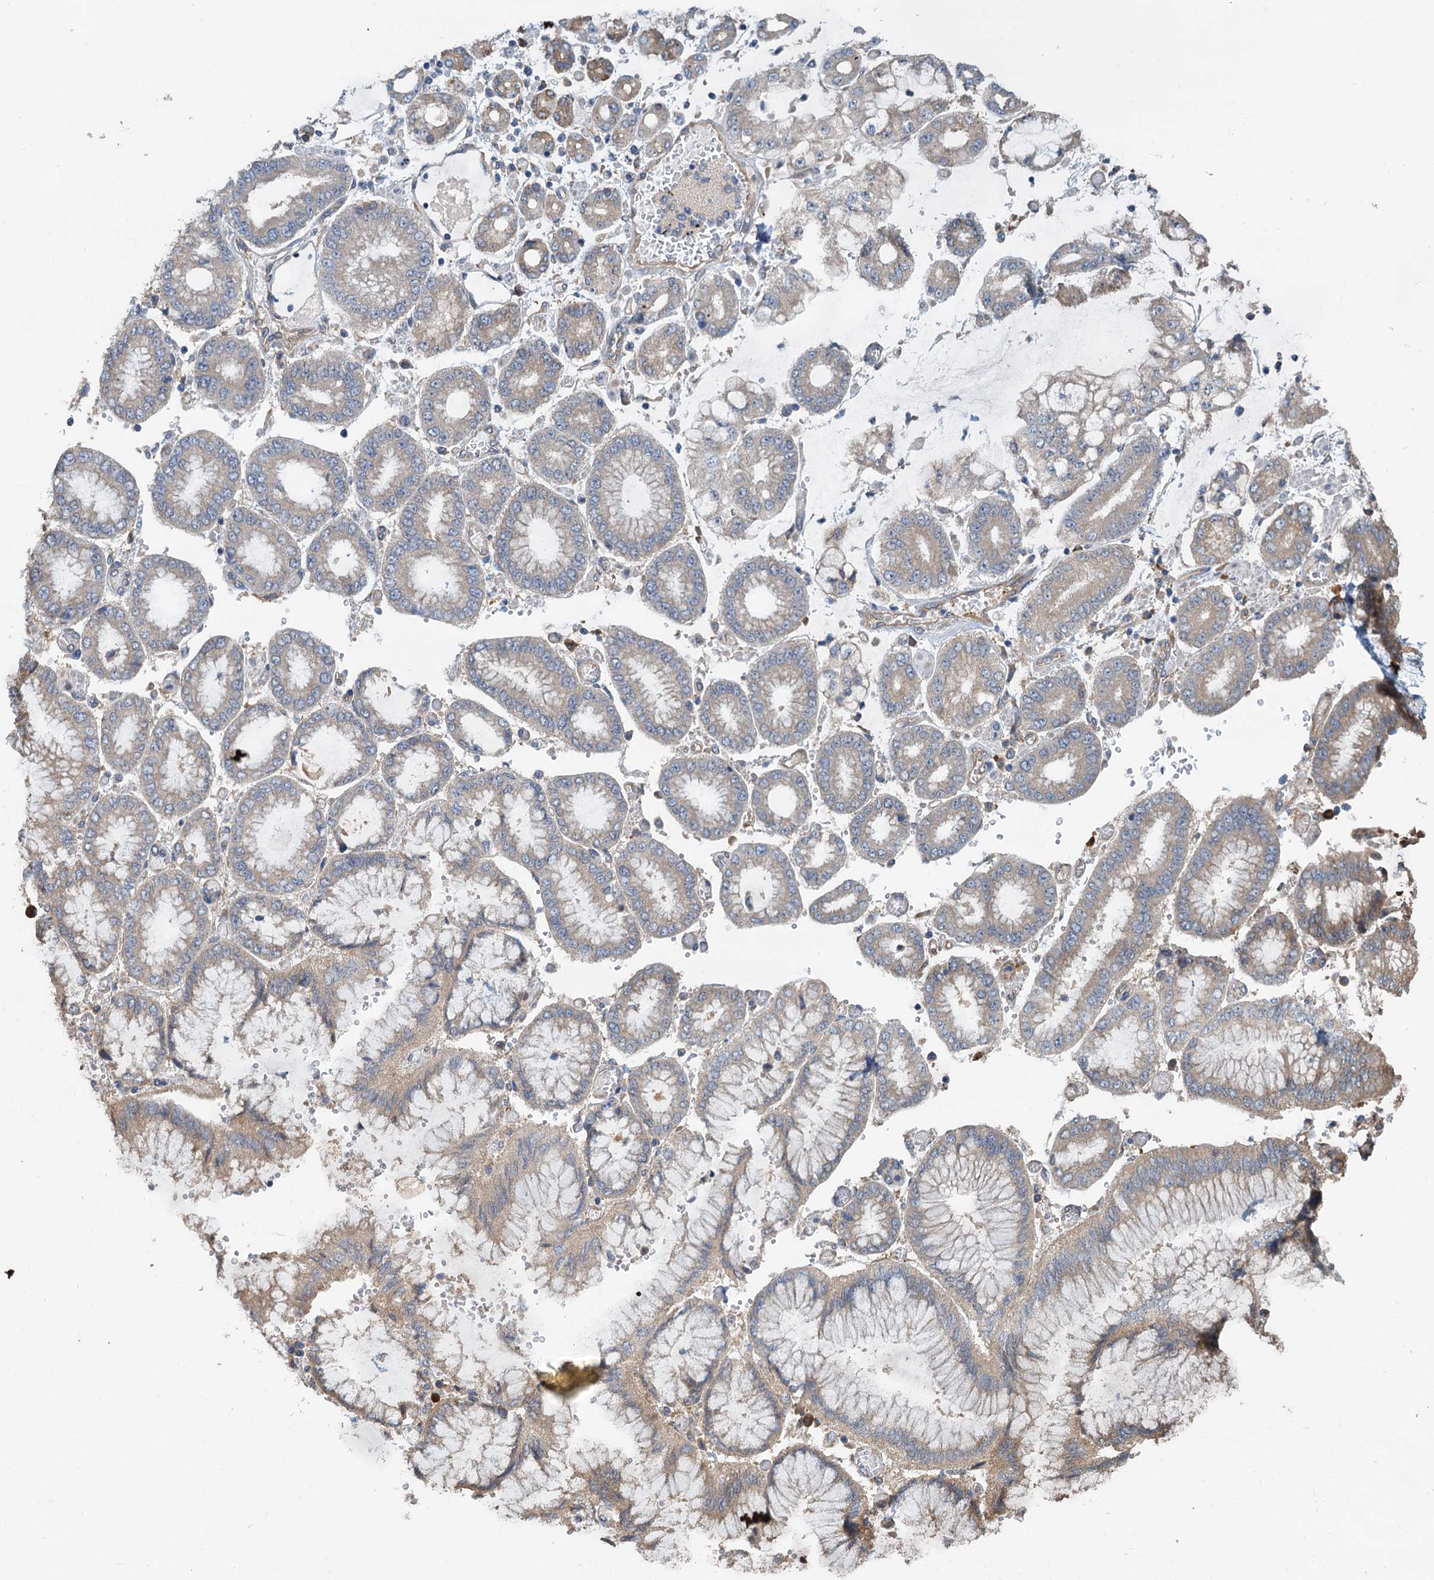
{"staining": {"intensity": "weak", "quantity": "25%-75%", "location": "cytoplasmic/membranous"}, "tissue": "stomach cancer", "cell_type": "Tumor cells", "image_type": "cancer", "snomed": [{"axis": "morphology", "description": "Adenocarcinoma, NOS"}, {"axis": "topography", "description": "Stomach"}], "caption": "Immunohistochemical staining of human stomach cancer (adenocarcinoma) reveals low levels of weak cytoplasmic/membranous protein staining in about 25%-75% of tumor cells.", "gene": "HYI", "patient": {"sex": "male", "age": 76}}